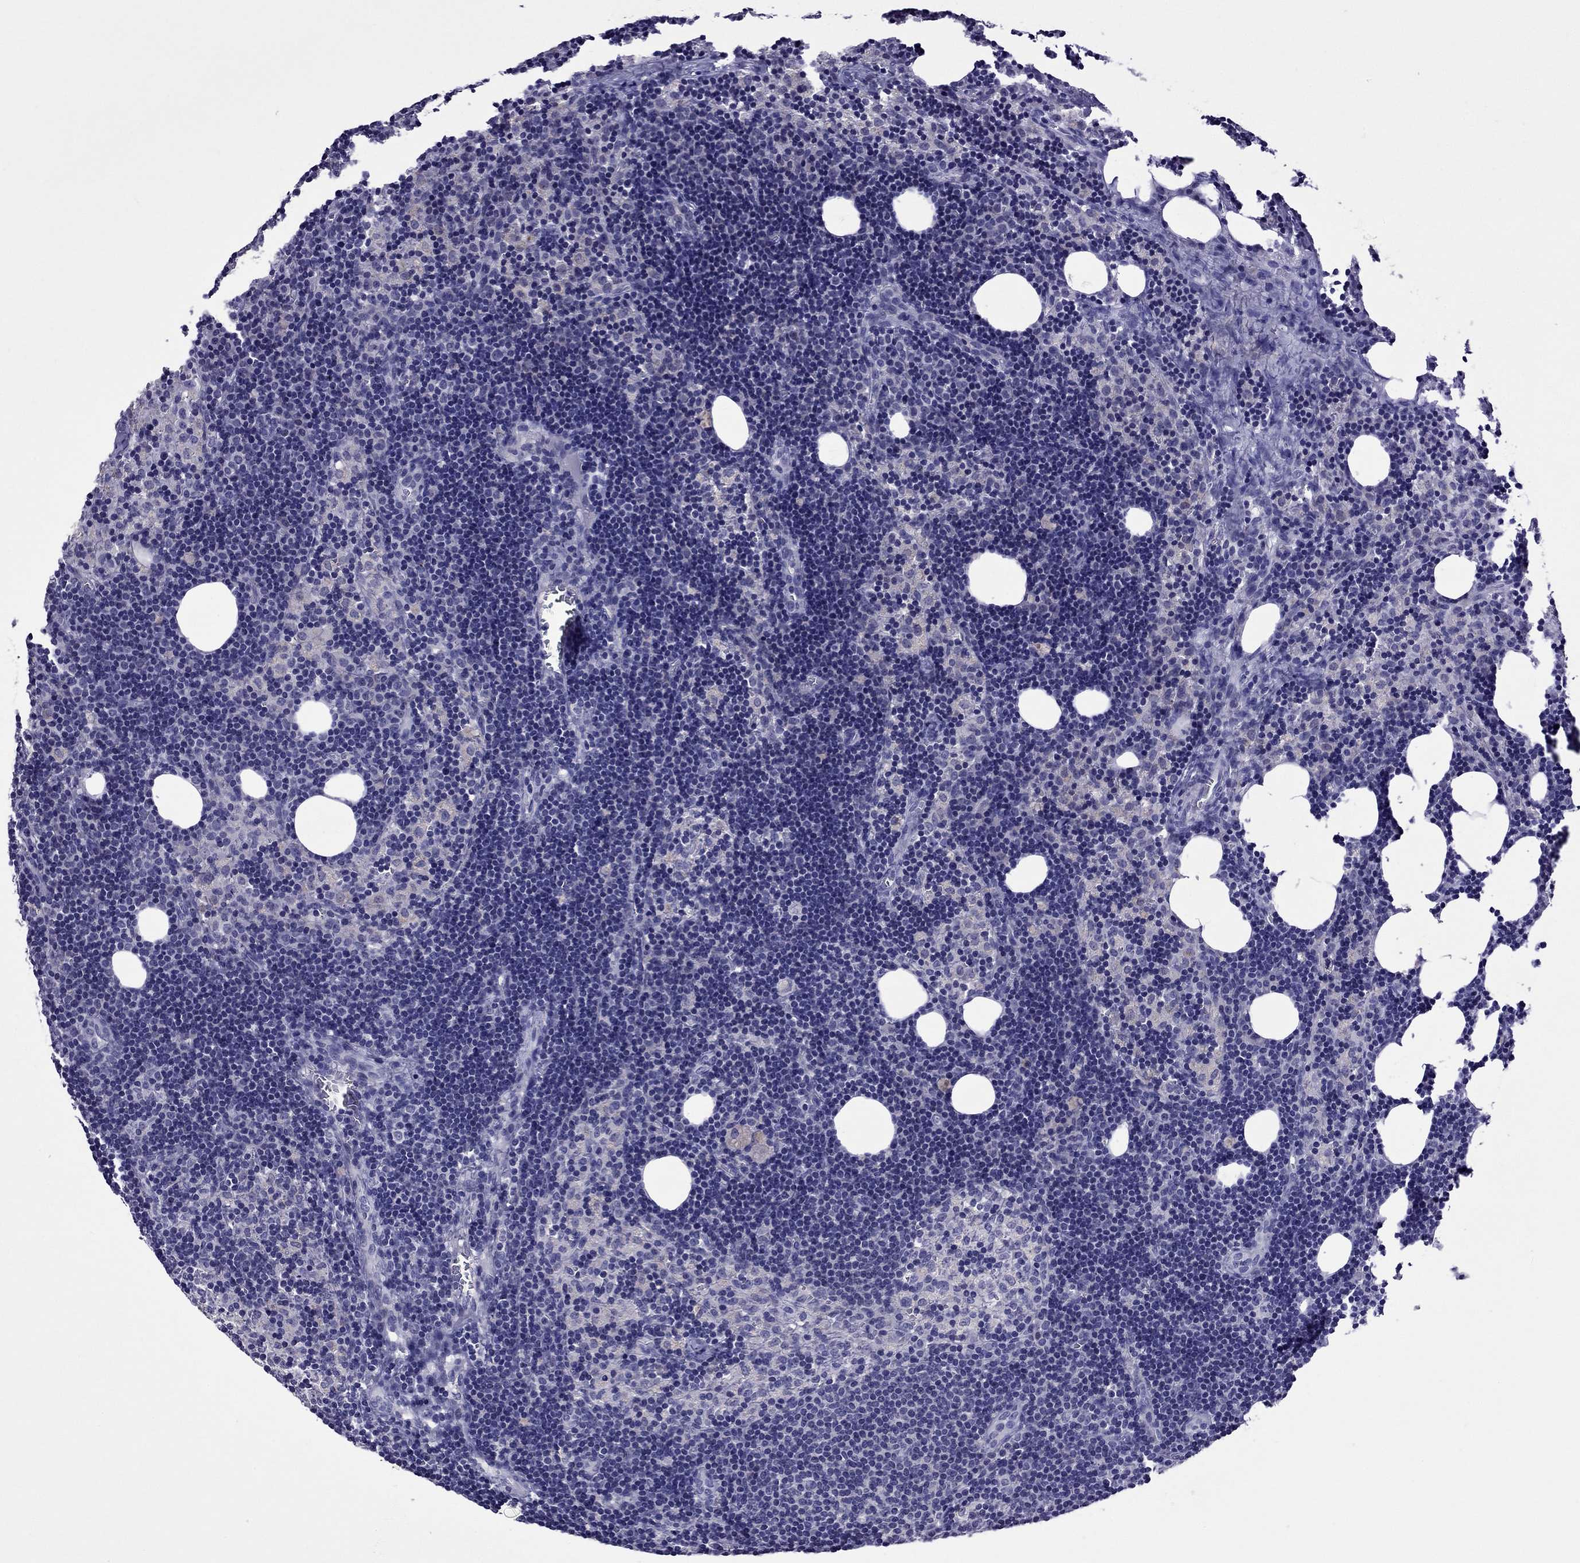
{"staining": {"intensity": "negative", "quantity": "none", "location": "none"}, "tissue": "lymph node", "cell_type": "Germinal center cells", "image_type": "normal", "snomed": [{"axis": "morphology", "description": "Normal tissue, NOS"}, {"axis": "topography", "description": "Lymph node"}], "caption": "IHC of normal lymph node demonstrates no positivity in germinal center cells.", "gene": "SPTBN4", "patient": {"sex": "female", "age": 52}}